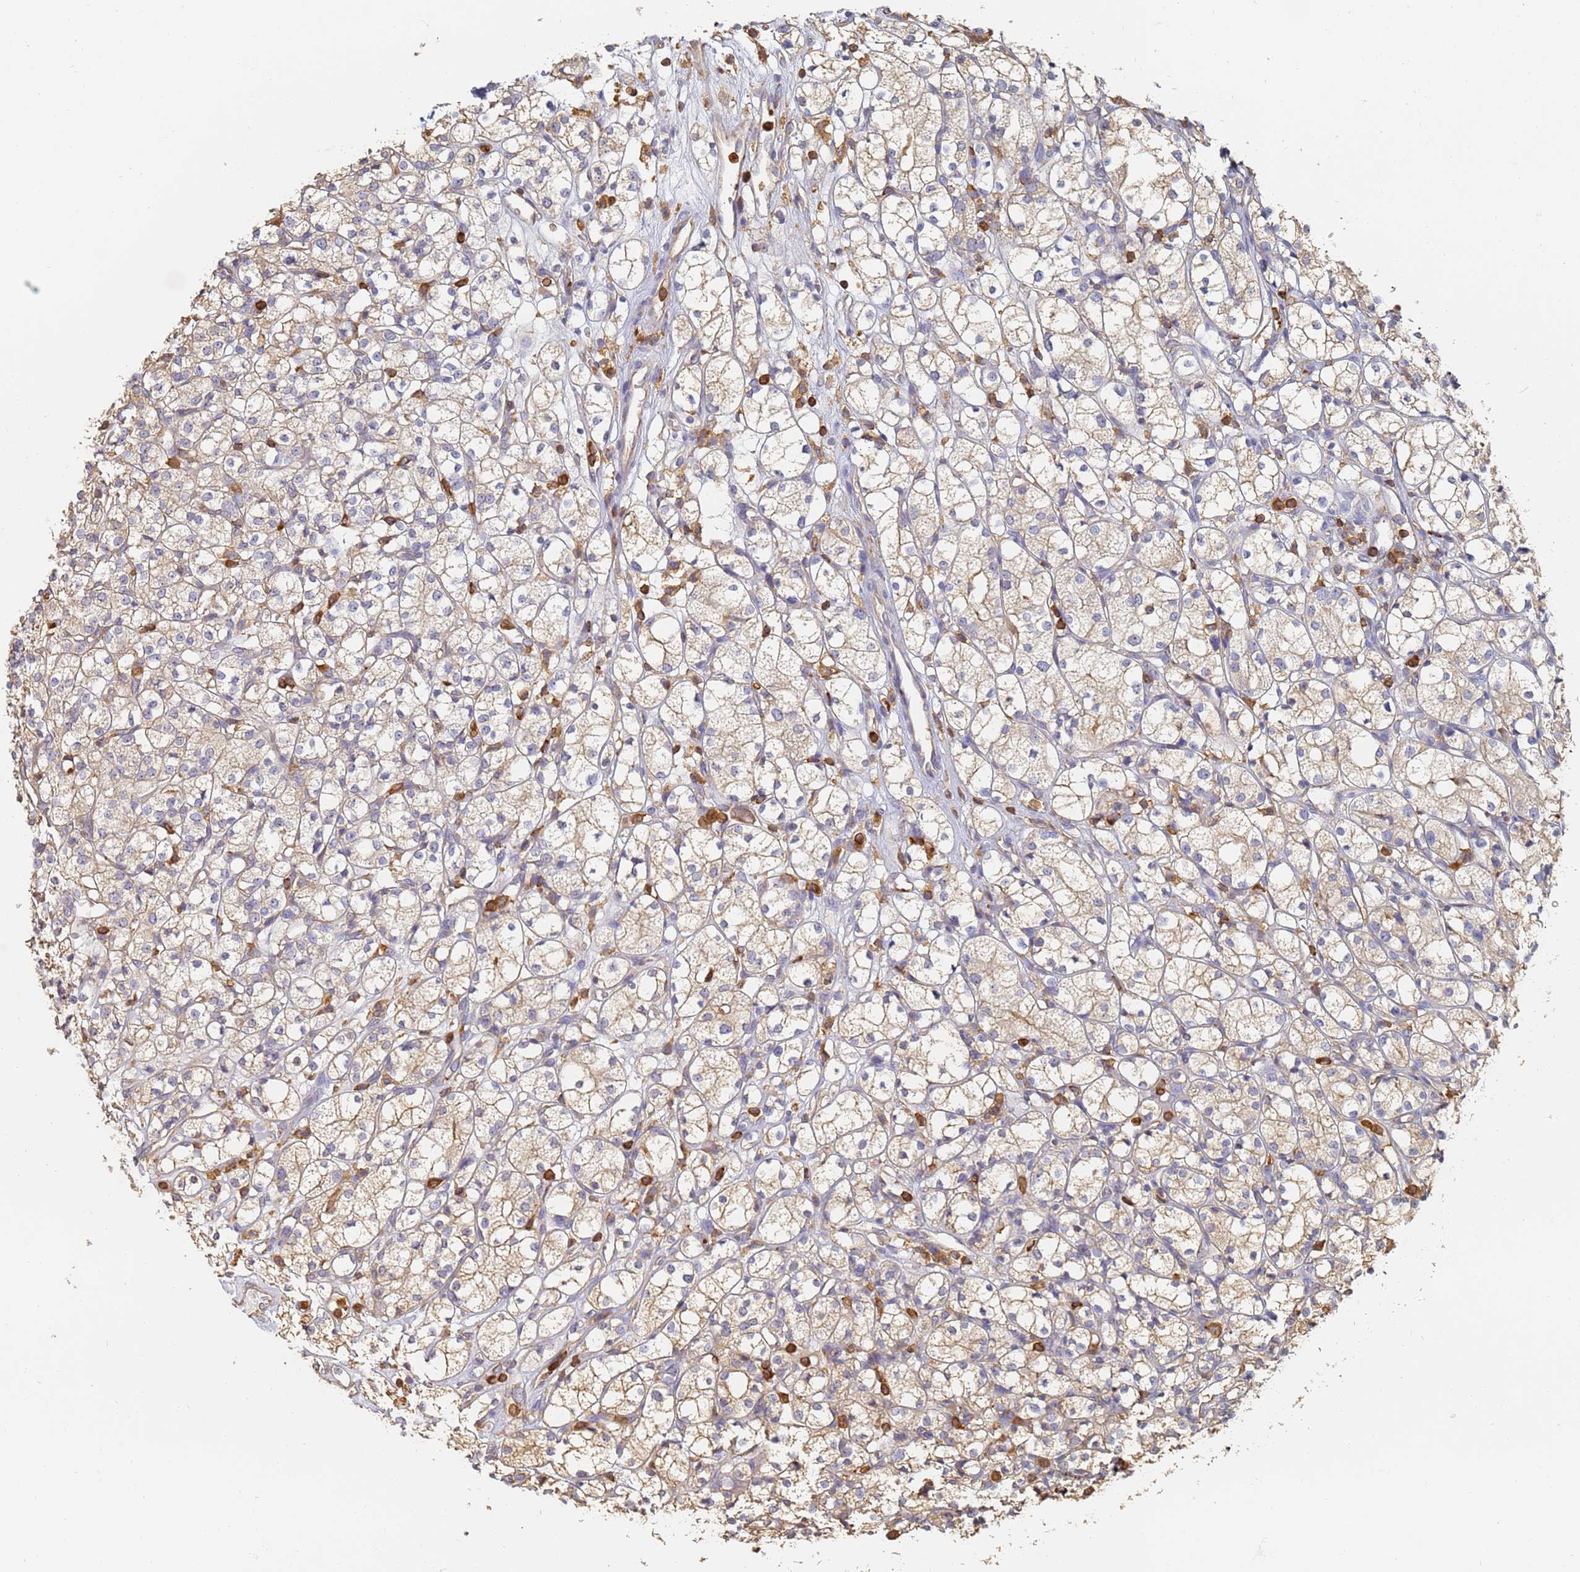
{"staining": {"intensity": "weak", "quantity": ">75%", "location": "cytoplasmic/membranous"}, "tissue": "renal cancer", "cell_type": "Tumor cells", "image_type": "cancer", "snomed": [{"axis": "morphology", "description": "Adenocarcinoma, NOS"}, {"axis": "topography", "description": "Kidney"}], "caption": "Immunohistochemistry photomicrograph of neoplastic tissue: renal cancer stained using IHC exhibits low levels of weak protein expression localized specifically in the cytoplasmic/membranous of tumor cells, appearing as a cytoplasmic/membranous brown color.", "gene": "BIN2", "patient": {"sex": "male", "age": 77}}